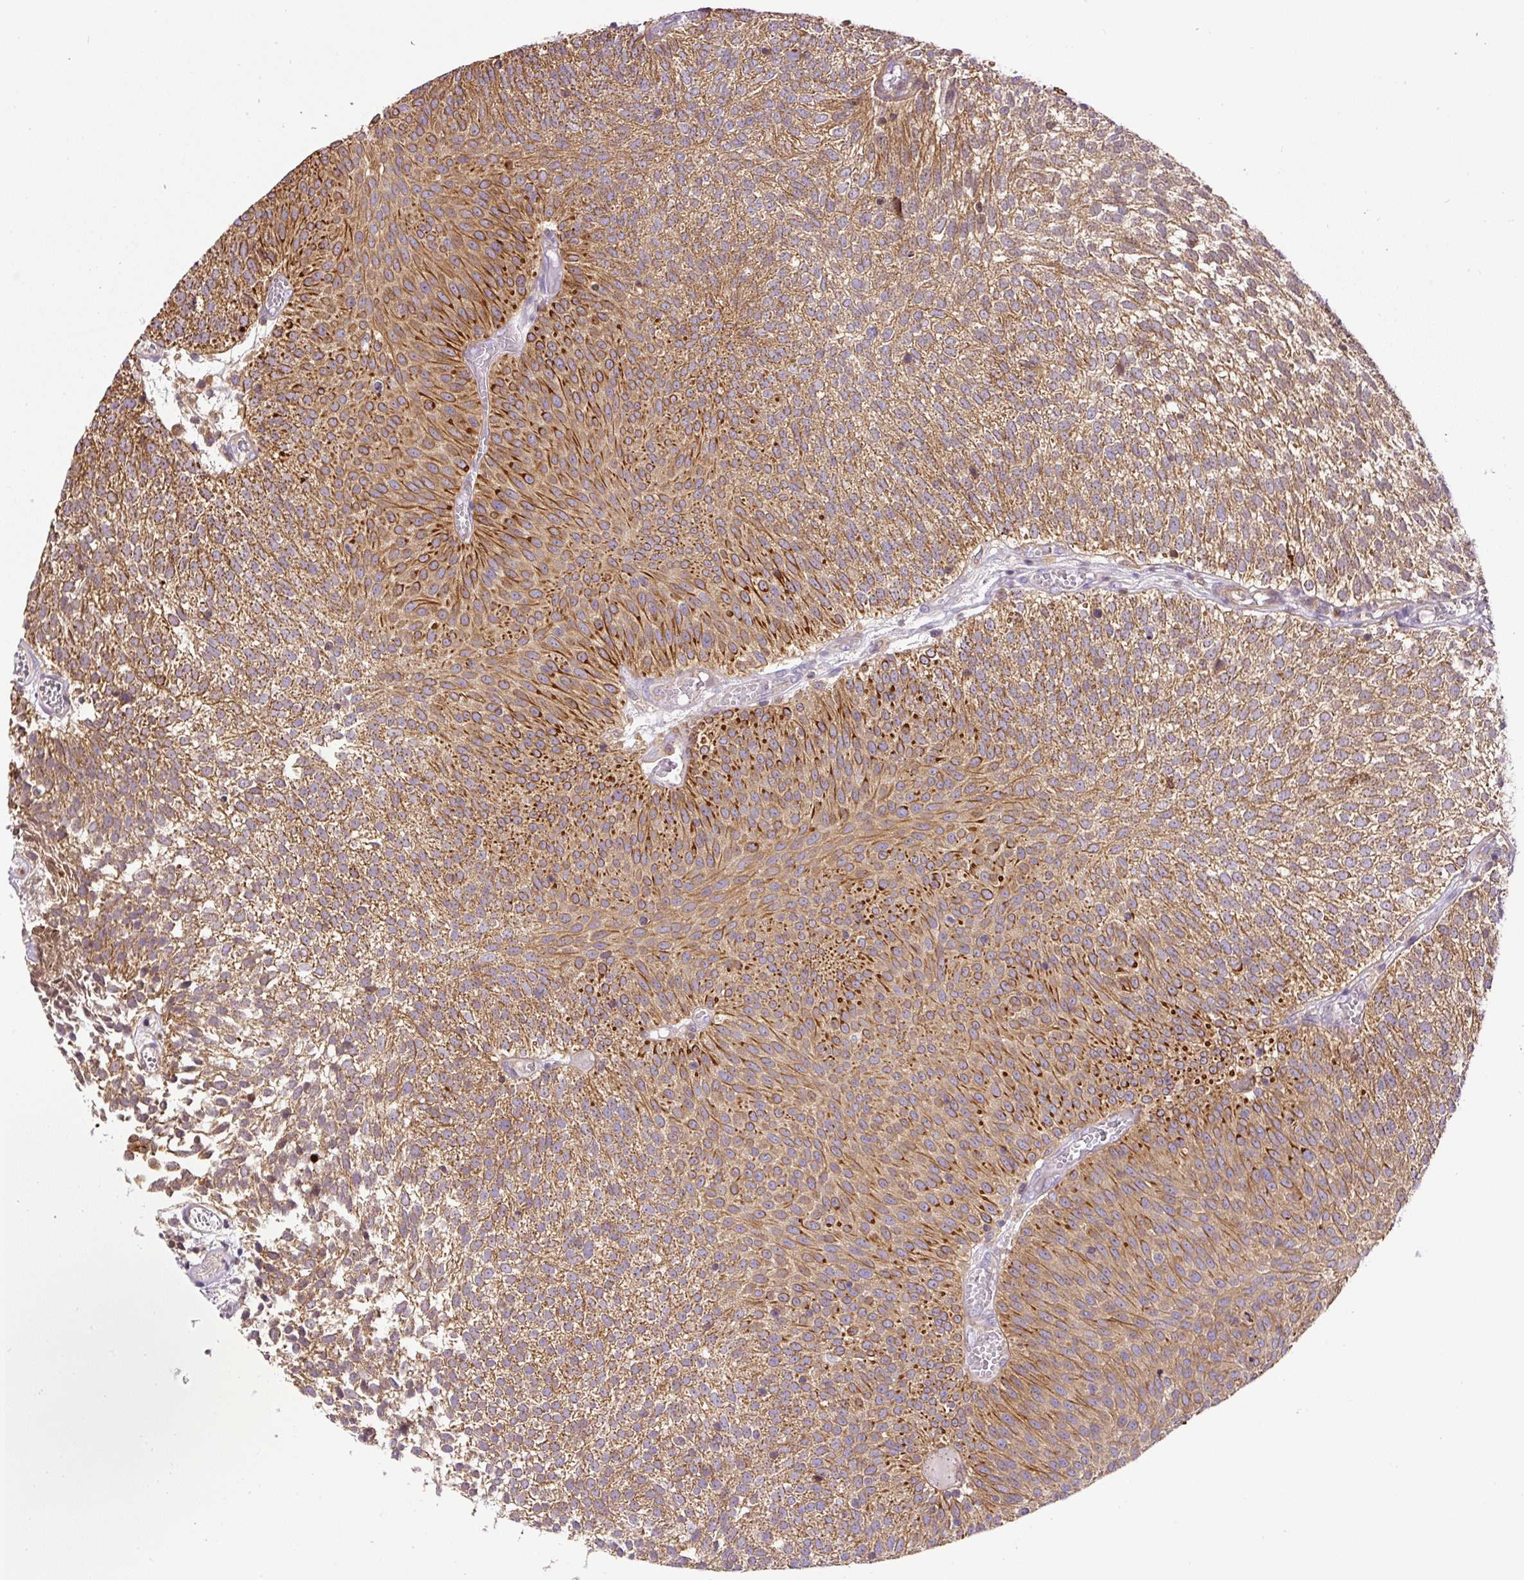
{"staining": {"intensity": "moderate", "quantity": ">75%", "location": "cytoplasmic/membranous"}, "tissue": "urothelial cancer", "cell_type": "Tumor cells", "image_type": "cancer", "snomed": [{"axis": "morphology", "description": "Urothelial carcinoma, Low grade"}, {"axis": "topography", "description": "Urinary bladder"}], "caption": "Urothelial cancer tissue exhibits moderate cytoplasmic/membranous staining in approximately >75% of tumor cells, visualized by immunohistochemistry.", "gene": "CCDC28A", "patient": {"sex": "female", "age": 79}}